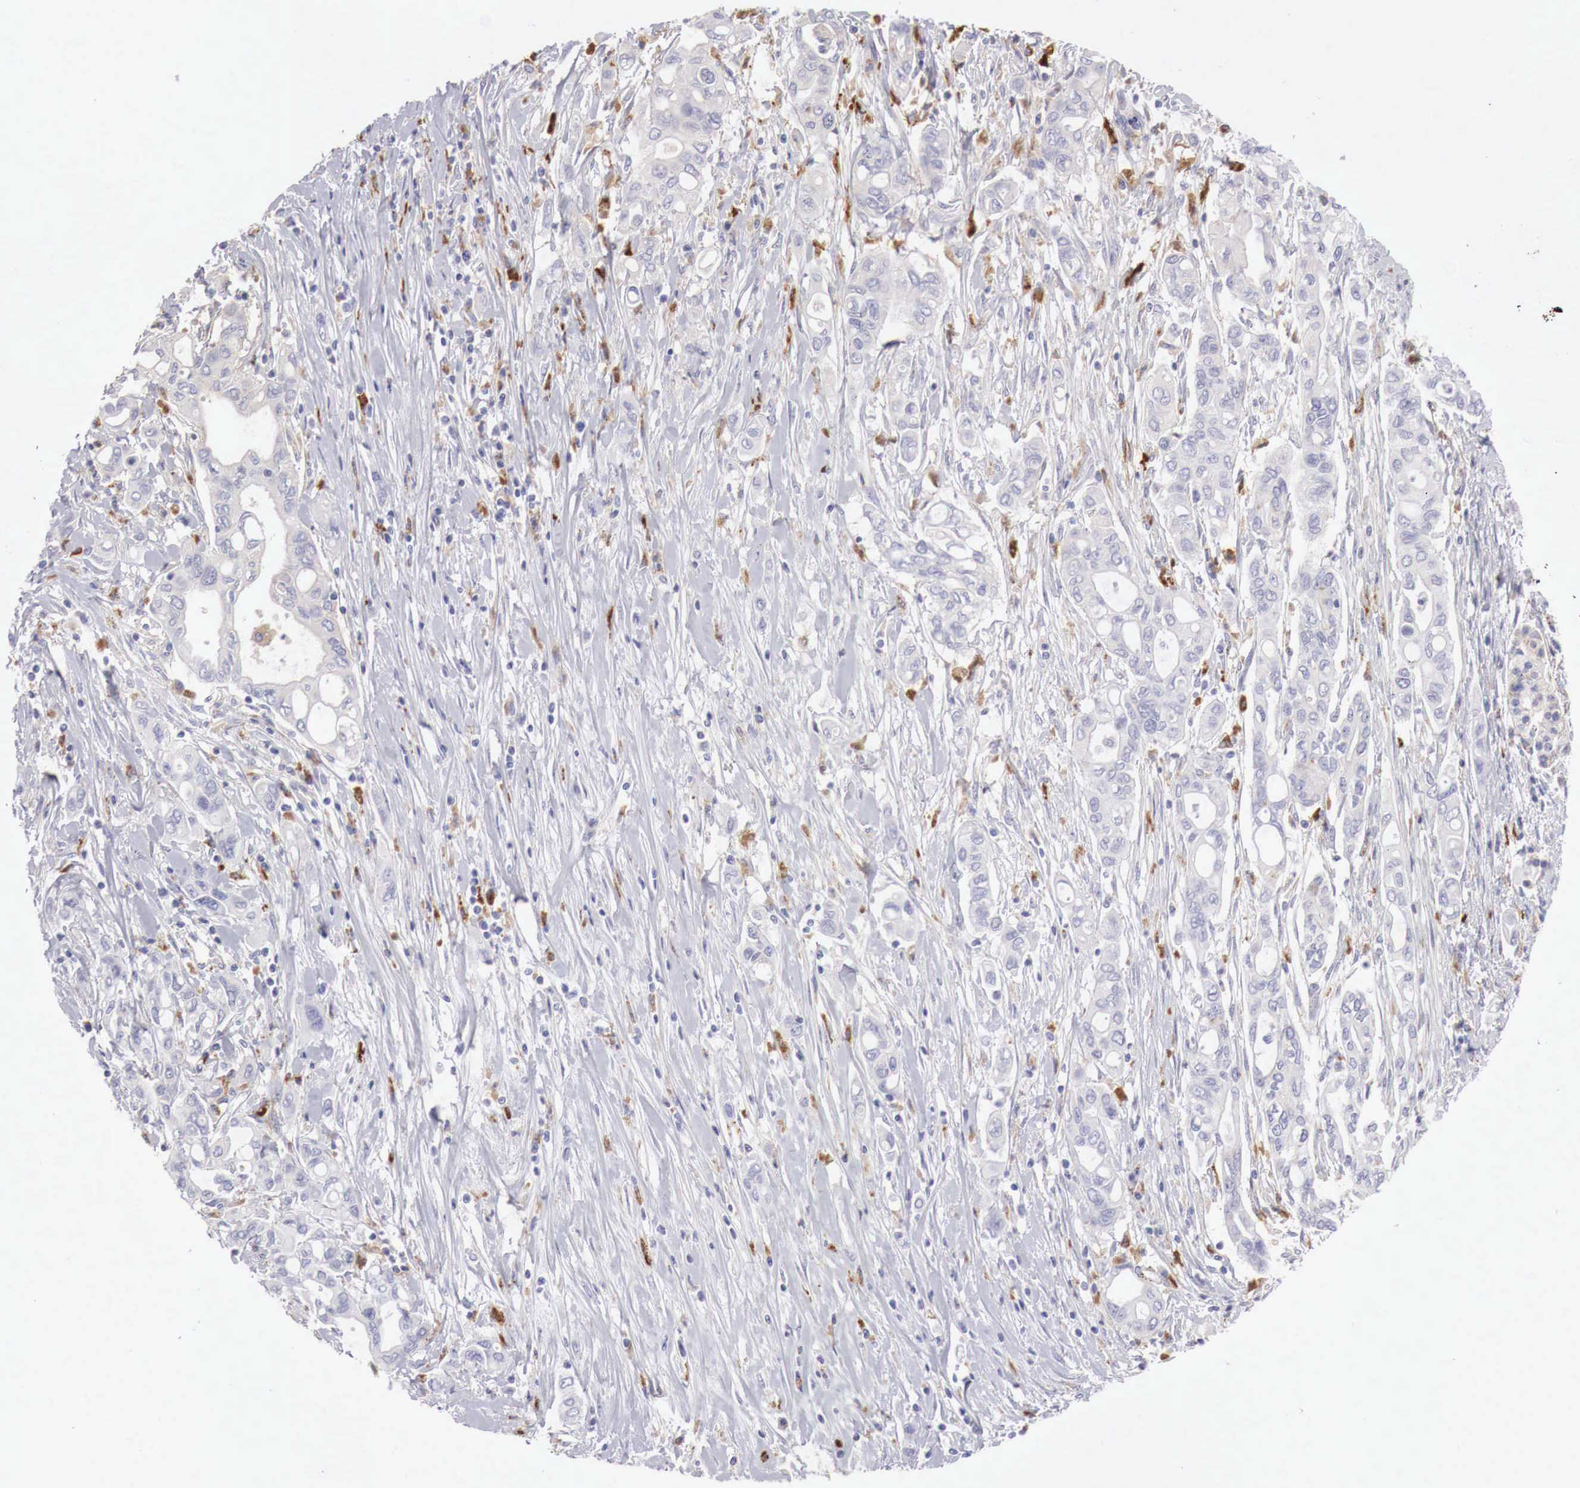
{"staining": {"intensity": "negative", "quantity": "none", "location": "none"}, "tissue": "pancreatic cancer", "cell_type": "Tumor cells", "image_type": "cancer", "snomed": [{"axis": "morphology", "description": "Adenocarcinoma, NOS"}, {"axis": "topography", "description": "Pancreas"}], "caption": "DAB (3,3'-diaminobenzidine) immunohistochemical staining of pancreatic cancer reveals no significant expression in tumor cells.", "gene": "GLA", "patient": {"sex": "female", "age": 57}}